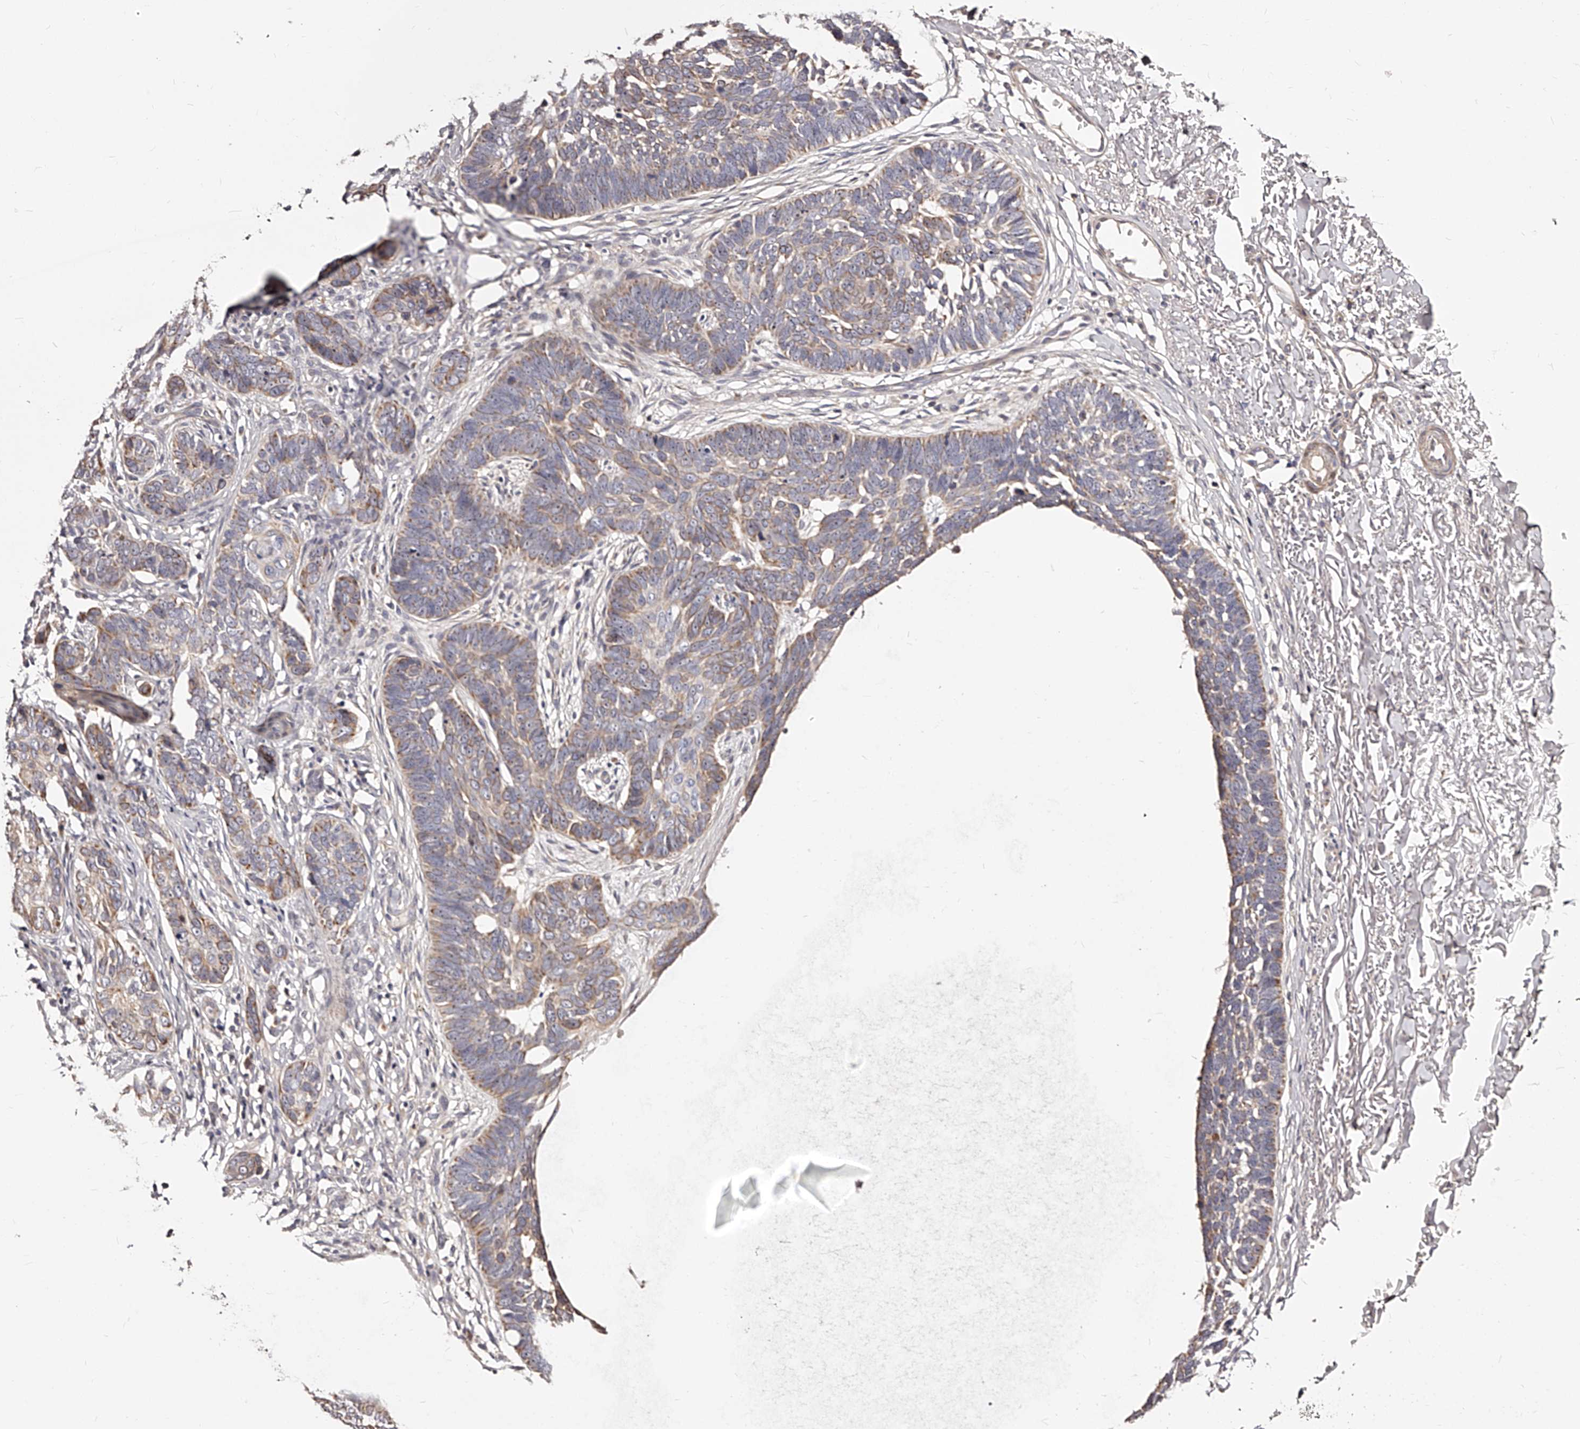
{"staining": {"intensity": "weak", "quantity": "25%-75%", "location": "cytoplasmic/membranous"}, "tissue": "skin cancer", "cell_type": "Tumor cells", "image_type": "cancer", "snomed": [{"axis": "morphology", "description": "Normal tissue, NOS"}, {"axis": "morphology", "description": "Basal cell carcinoma"}, {"axis": "topography", "description": "Skin"}], "caption": "Tumor cells show low levels of weak cytoplasmic/membranous expression in about 25%-75% of cells in human skin cancer (basal cell carcinoma).", "gene": "ZNF502", "patient": {"sex": "male", "age": 77}}